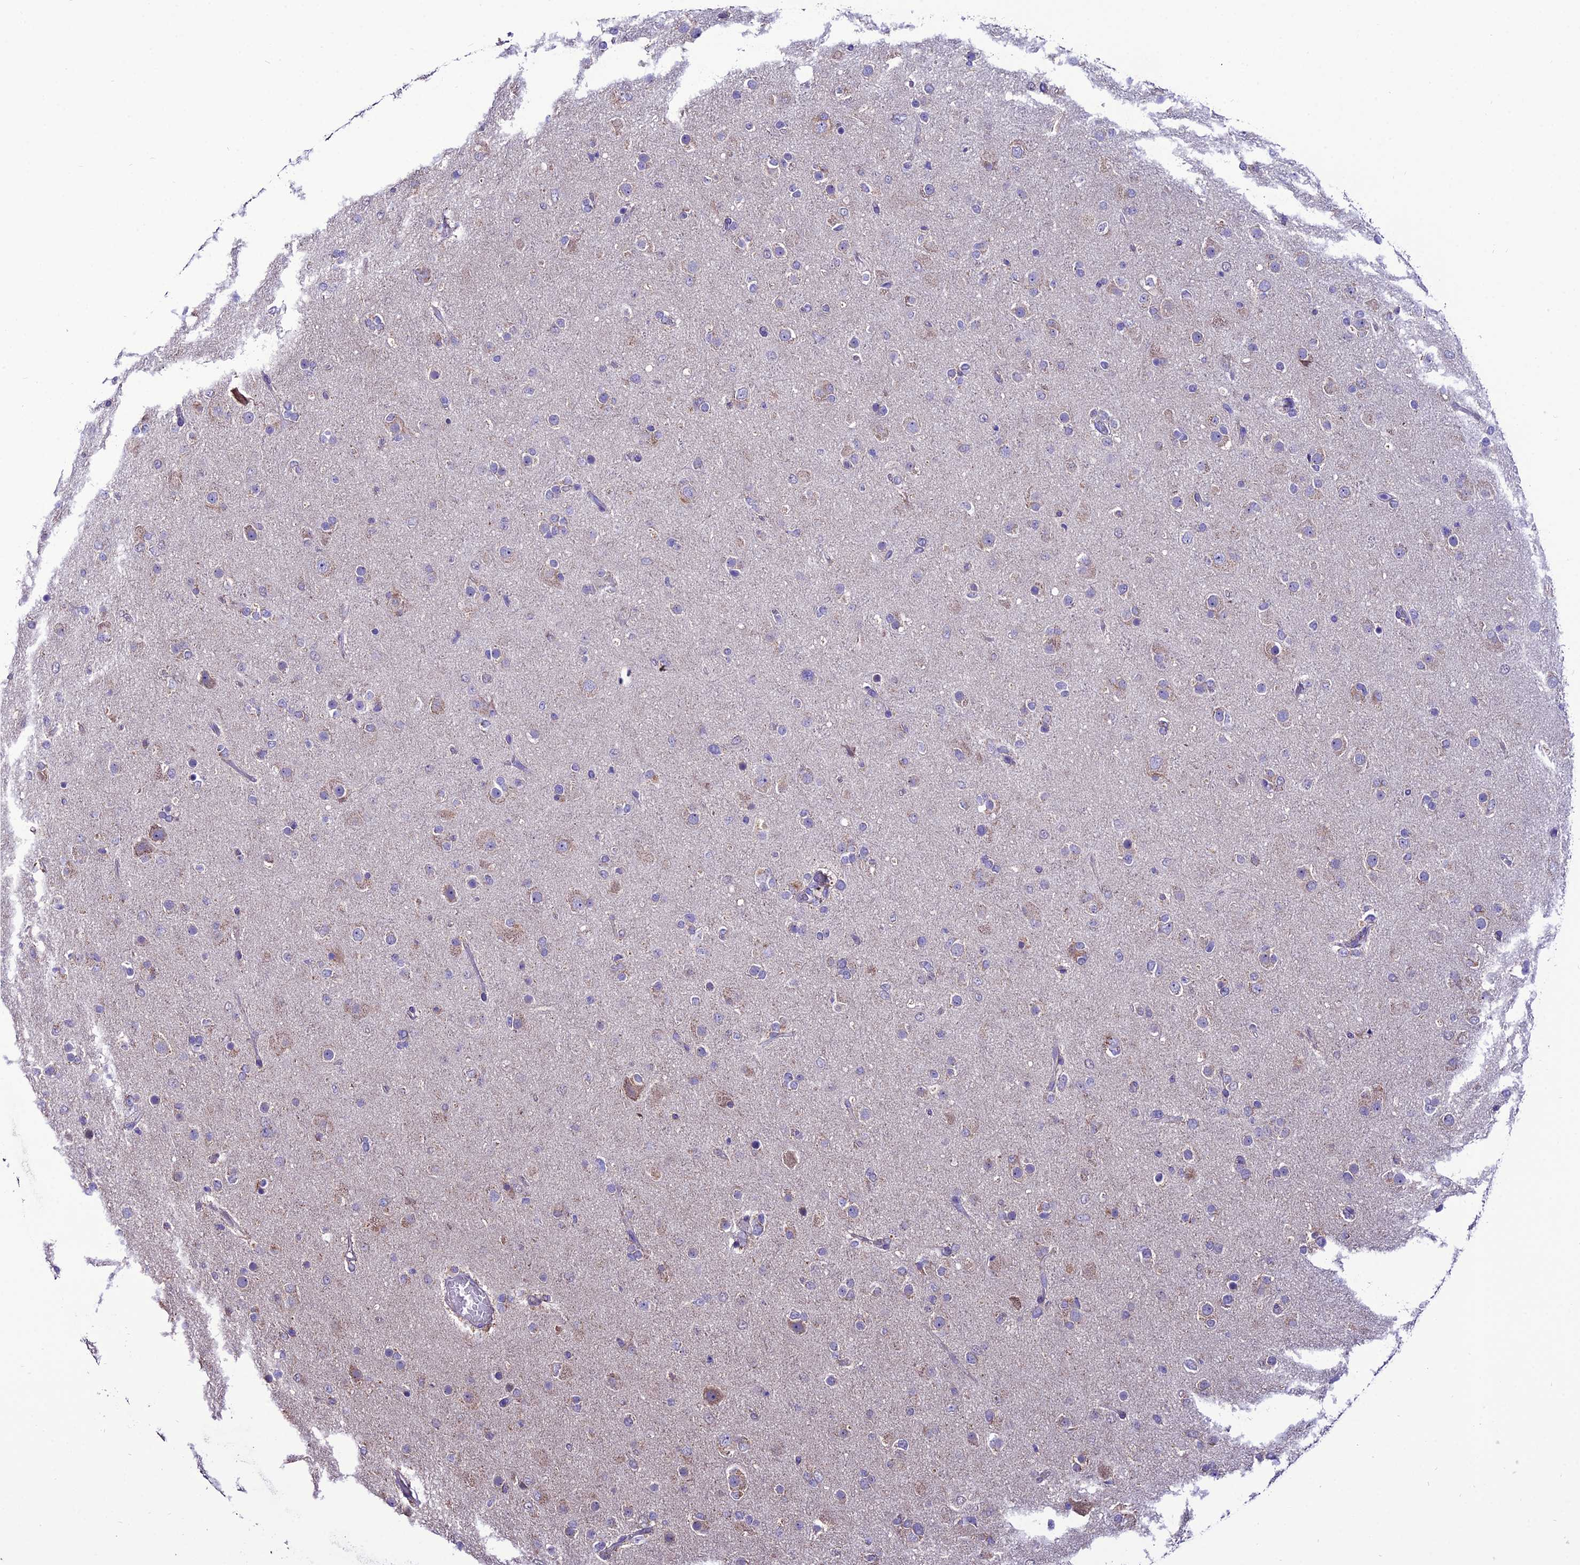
{"staining": {"intensity": "weak", "quantity": "25%-75%", "location": "cytoplasmic/membranous"}, "tissue": "glioma", "cell_type": "Tumor cells", "image_type": "cancer", "snomed": [{"axis": "morphology", "description": "Glioma, malignant, Low grade"}, {"axis": "topography", "description": "Brain"}], "caption": "About 25%-75% of tumor cells in glioma reveal weak cytoplasmic/membranous protein expression as visualized by brown immunohistochemical staining.", "gene": "HOGA1", "patient": {"sex": "male", "age": 65}}